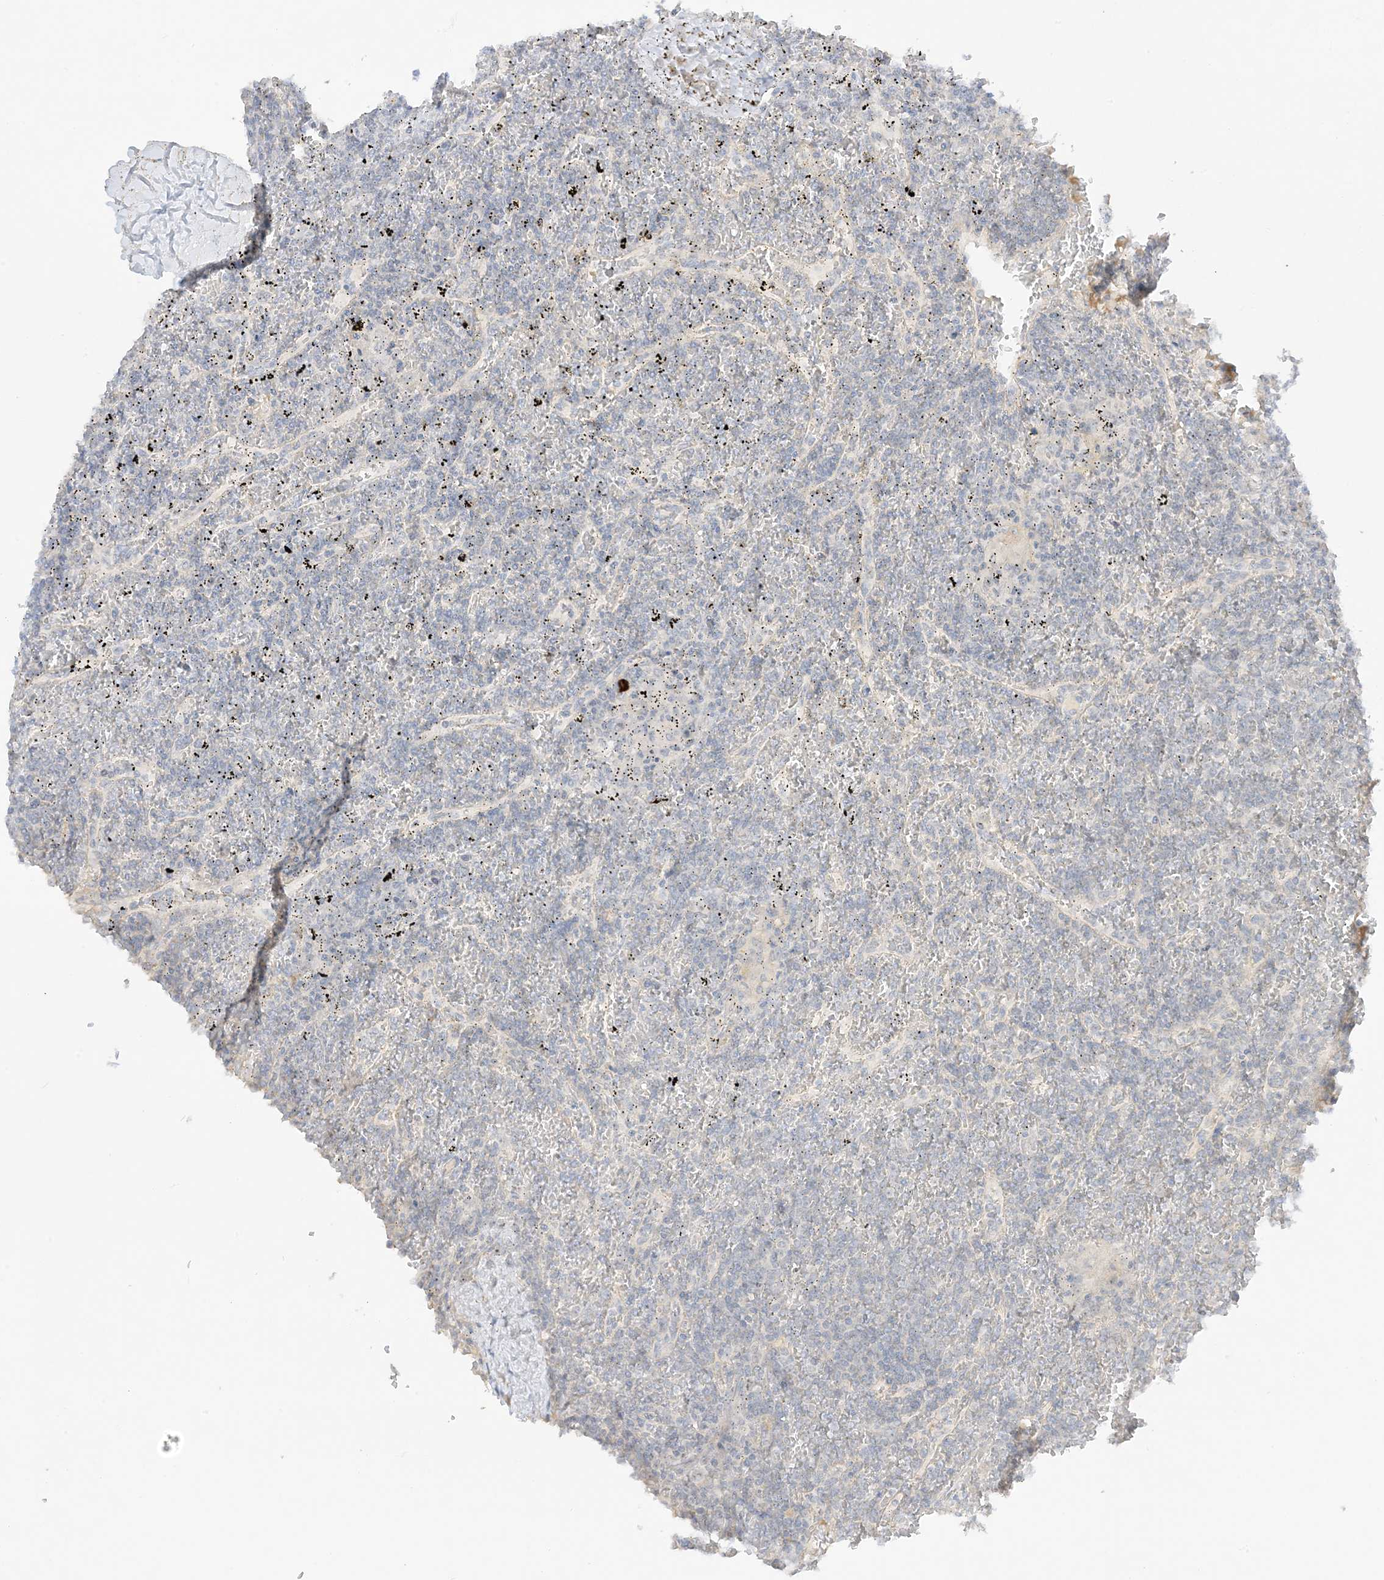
{"staining": {"intensity": "negative", "quantity": "none", "location": "none"}, "tissue": "lymphoma", "cell_type": "Tumor cells", "image_type": "cancer", "snomed": [{"axis": "morphology", "description": "Malignant lymphoma, non-Hodgkin's type, Low grade"}, {"axis": "topography", "description": "Spleen"}], "caption": "This is a histopathology image of IHC staining of malignant lymphoma, non-Hodgkin's type (low-grade), which shows no positivity in tumor cells. (DAB (3,3'-diaminobenzidine) immunohistochemistry, high magnification).", "gene": "ETAA1", "patient": {"sex": "female", "age": 19}}